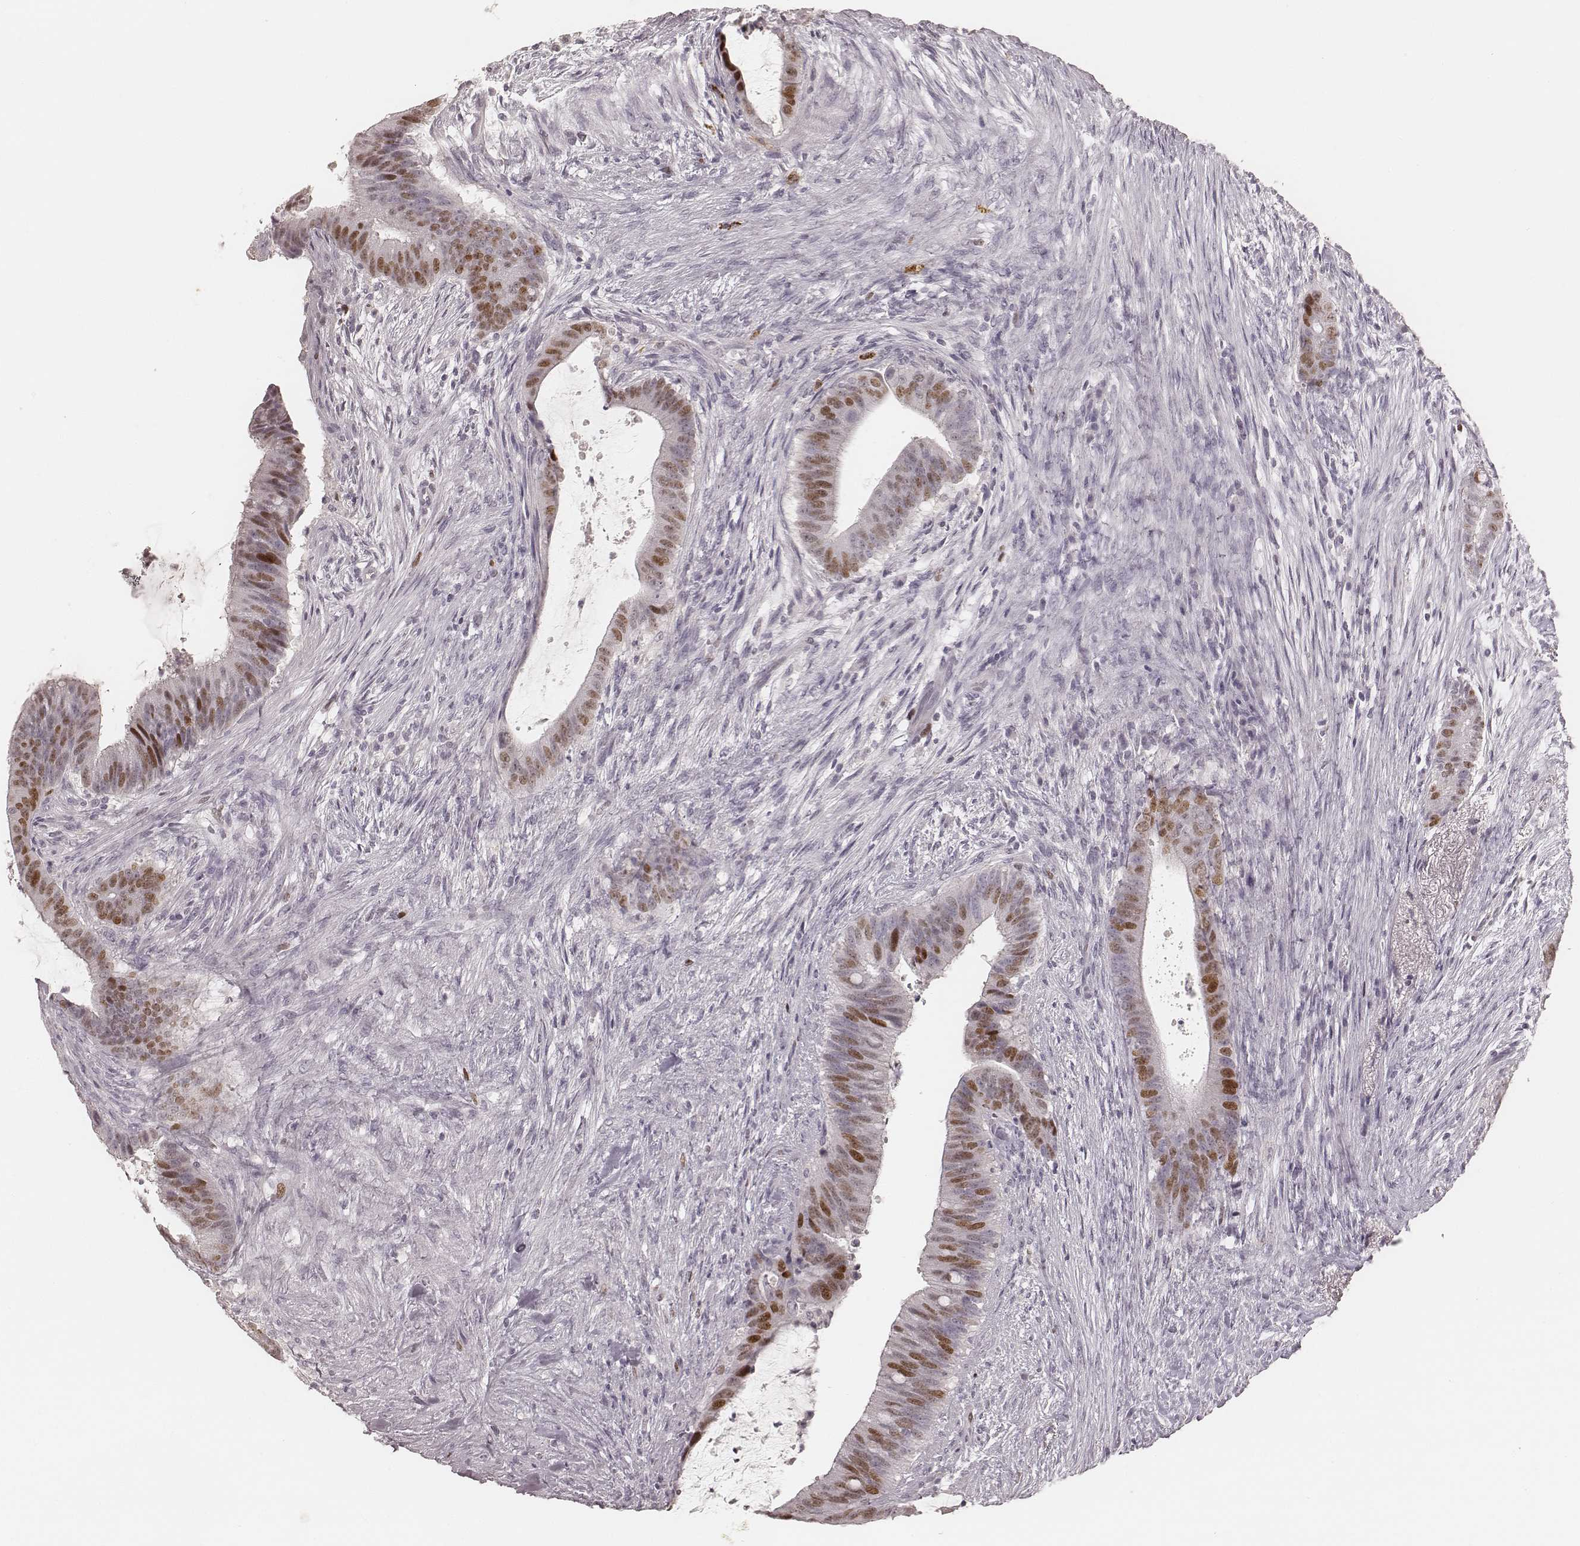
{"staining": {"intensity": "moderate", "quantity": "25%-75%", "location": "nuclear"}, "tissue": "colorectal cancer", "cell_type": "Tumor cells", "image_type": "cancer", "snomed": [{"axis": "morphology", "description": "Adenocarcinoma, NOS"}, {"axis": "topography", "description": "Colon"}], "caption": "Immunohistochemistry (IHC) histopathology image of neoplastic tissue: adenocarcinoma (colorectal) stained using immunohistochemistry (IHC) shows medium levels of moderate protein expression localized specifically in the nuclear of tumor cells, appearing as a nuclear brown color.", "gene": "TEX37", "patient": {"sex": "female", "age": 43}}